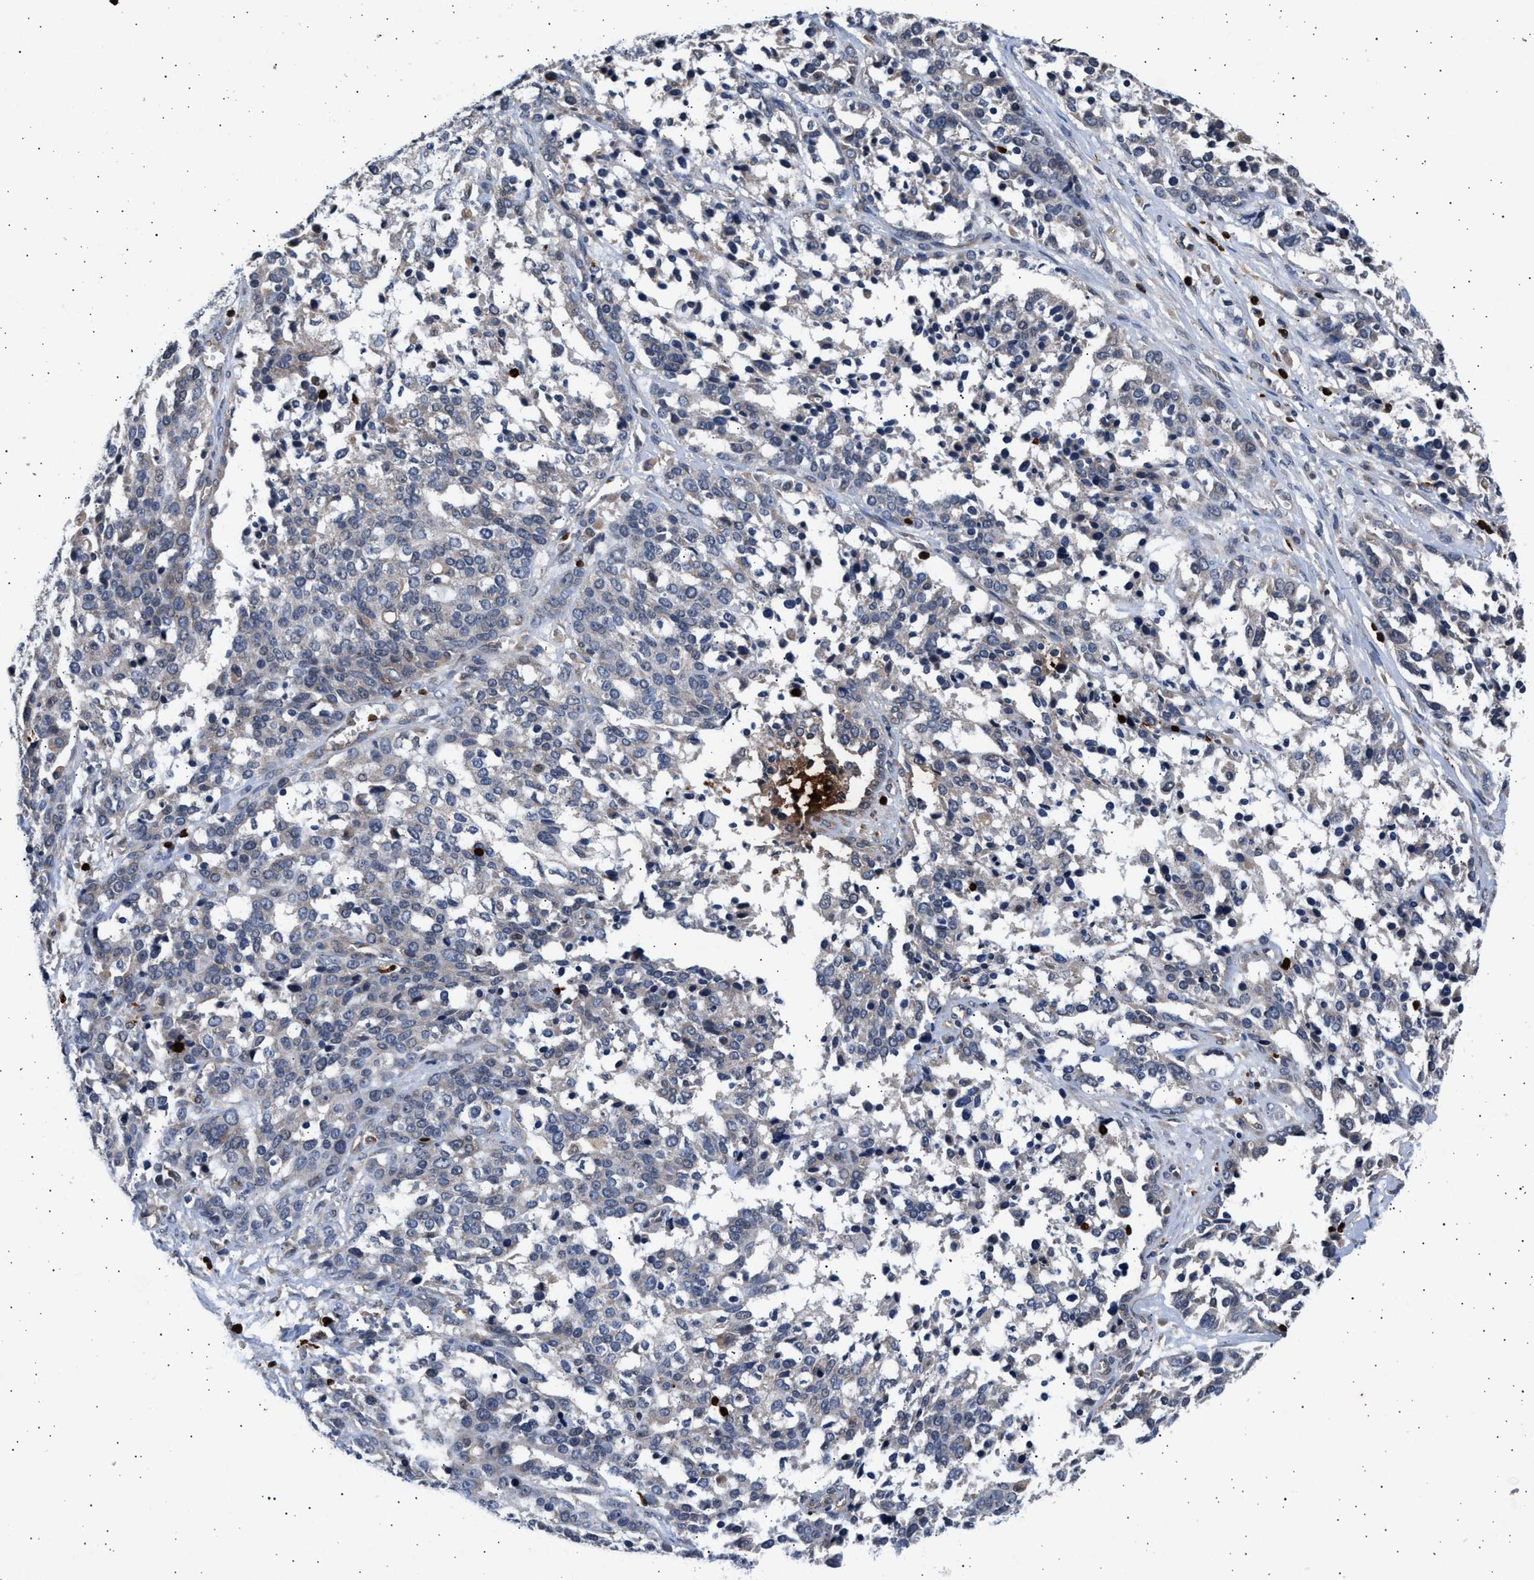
{"staining": {"intensity": "negative", "quantity": "none", "location": "none"}, "tissue": "ovarian cancer", "cell_type": "Tumor cells", "image_type": "cancer", "snomed": [{"axis": "morphology", "description": "Cystadenocarcinoma, serous, NOS"}, {"axis": "topography", "description": "Ovary"}], "caption": "Immunohistochemistry (IHC) photomicrograph of neoplastic tissue: human serous cystadenocarcinoma (ovarian) stained with DAB (3,3'-diaminobenzidine) shows no significant protein staining in tumor cells.", "gene": "GRAP2", "patient": {"sex": "female", "age": 44}}